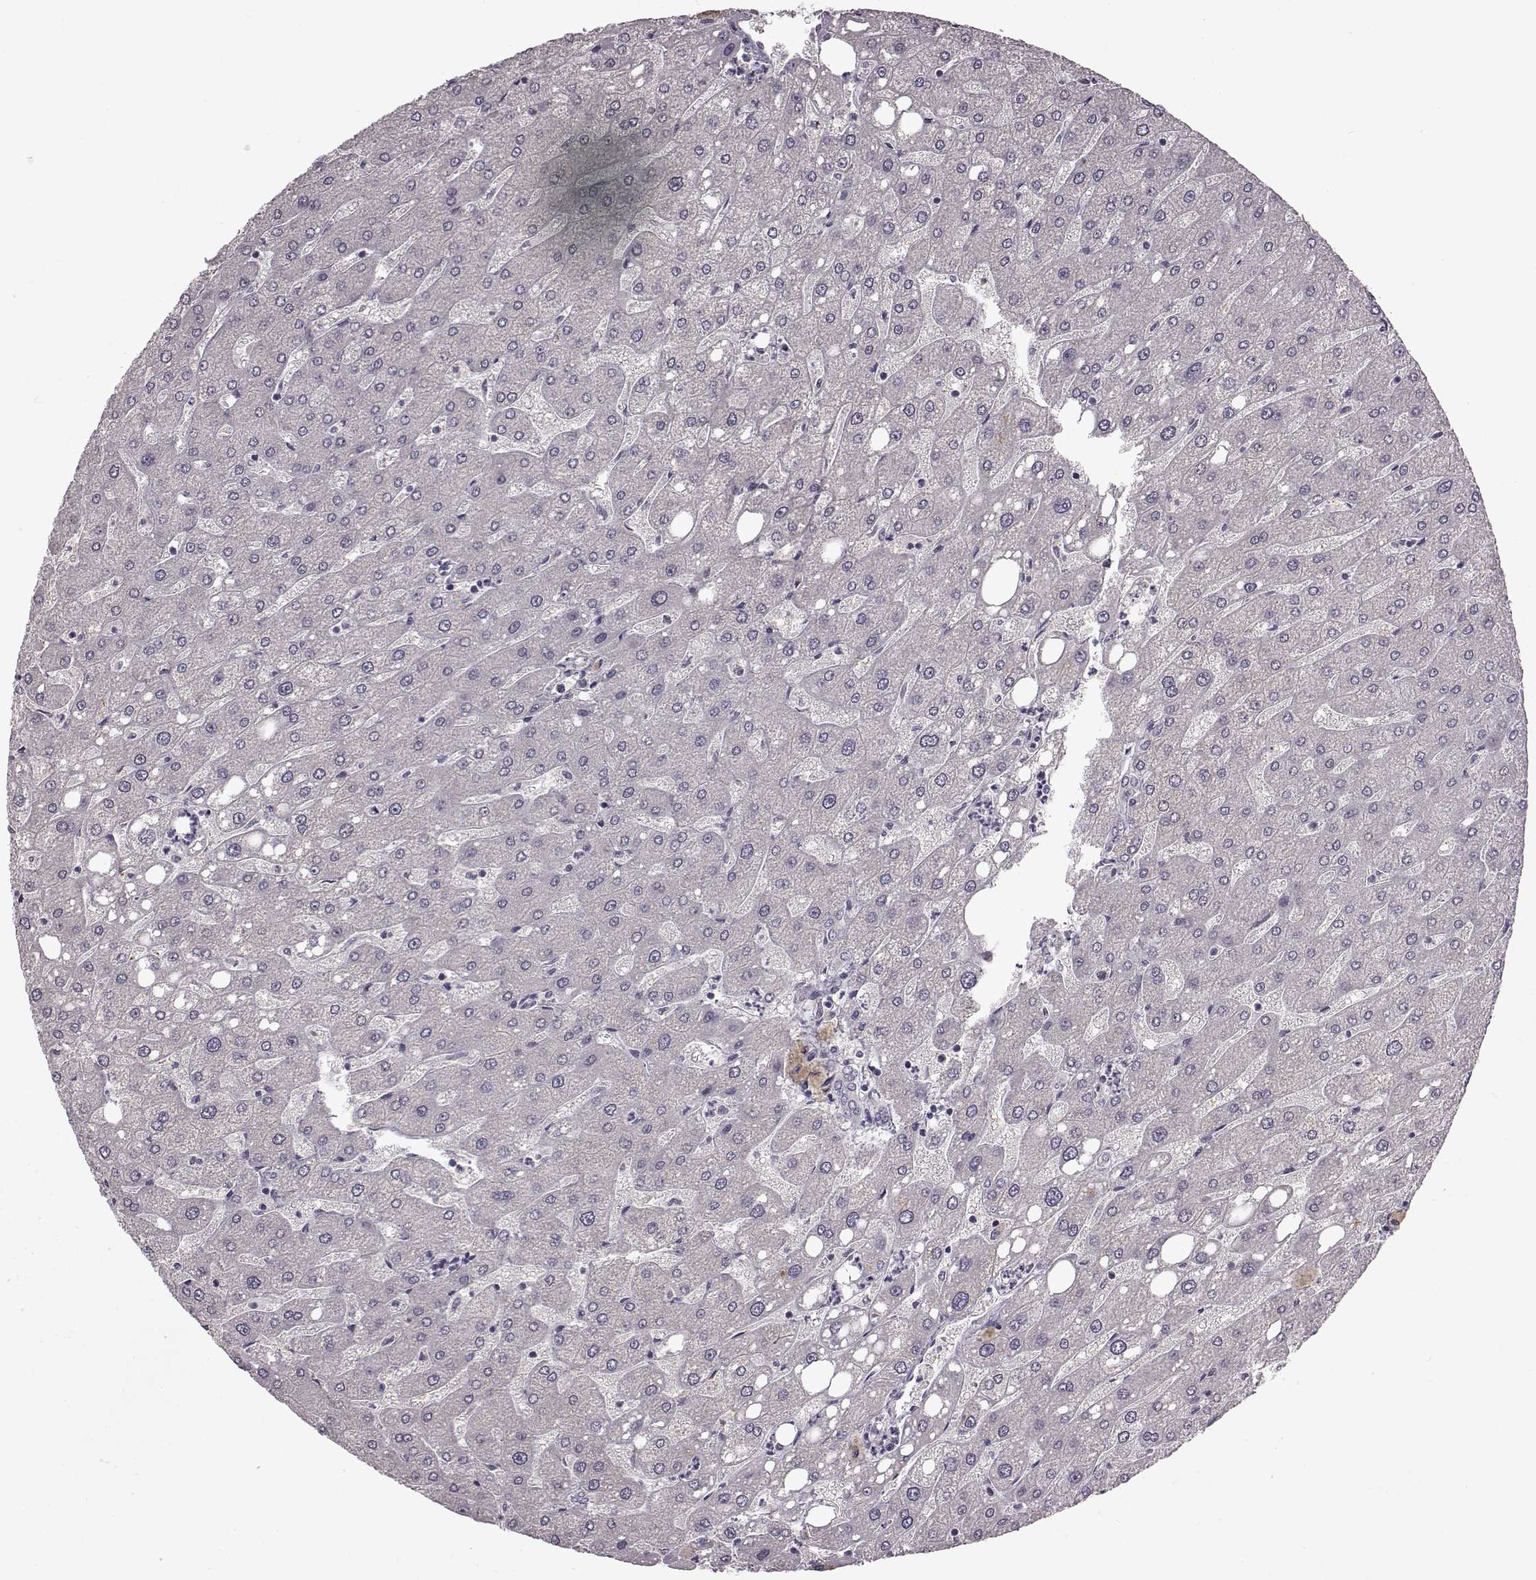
{"staining": {"intensity": "negative", "quantity": "none", "location": "none"}, "tissue": "liver", "cell_type": "Cholangiocytes", "image_type": "normal", "snomed": [{"axis": "morphology", "description": "Normal tissue, NOS"}, {"axis": "topography", "description": "Liver"}], "caption": "IHC image of normal liver: liver stained with DAB displays no significant protein positivity in cholangiocytes. (DAB IHC visualized using brightfield microscopy, high magnification).", "gene": "B3GNT6", "patient": {"sex": "male", "age": 67}}